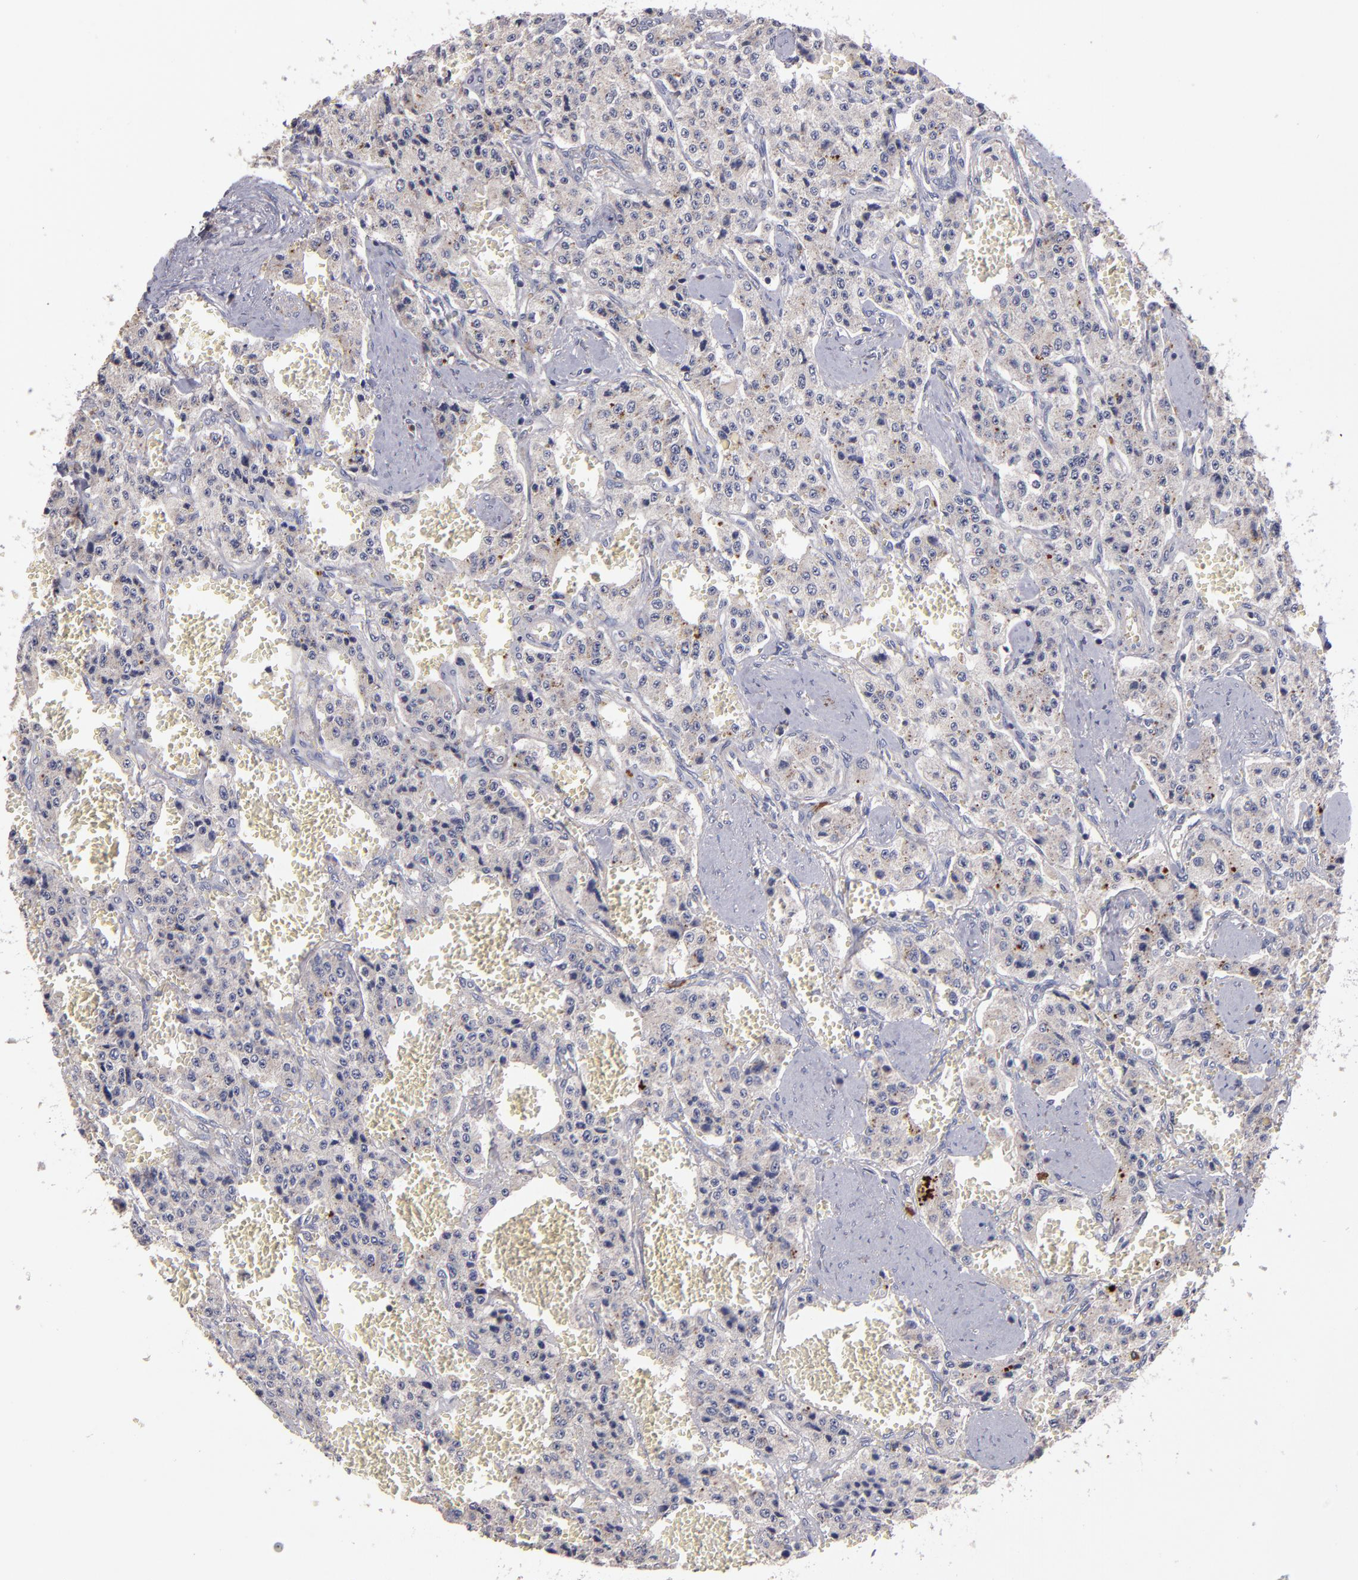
{"staining": {"intensity": "weak", "quantity": ">75%", "location": "cytoplasmic/membranous"}, "tissue": "carcinoid", "cell_type": "Tumor cells", "image_type": "cancer", "snomed": [{"axis": "morphology", "description": "Carcinoid, malignant, NOS"}, {"axis": "topography", "description": "Small intestine"}], "caption": "High-magnification brightfield microscopy of carcinoid (malignant) stained with DAB (brown) and counterstained with hematoxylin (blue). tumor cells exhibit weak cytoplasmic/membranous positivity is present in about>75% of cells.", "gene": "MAGEE1", "patient": {"sex": "male", "age": 52}}